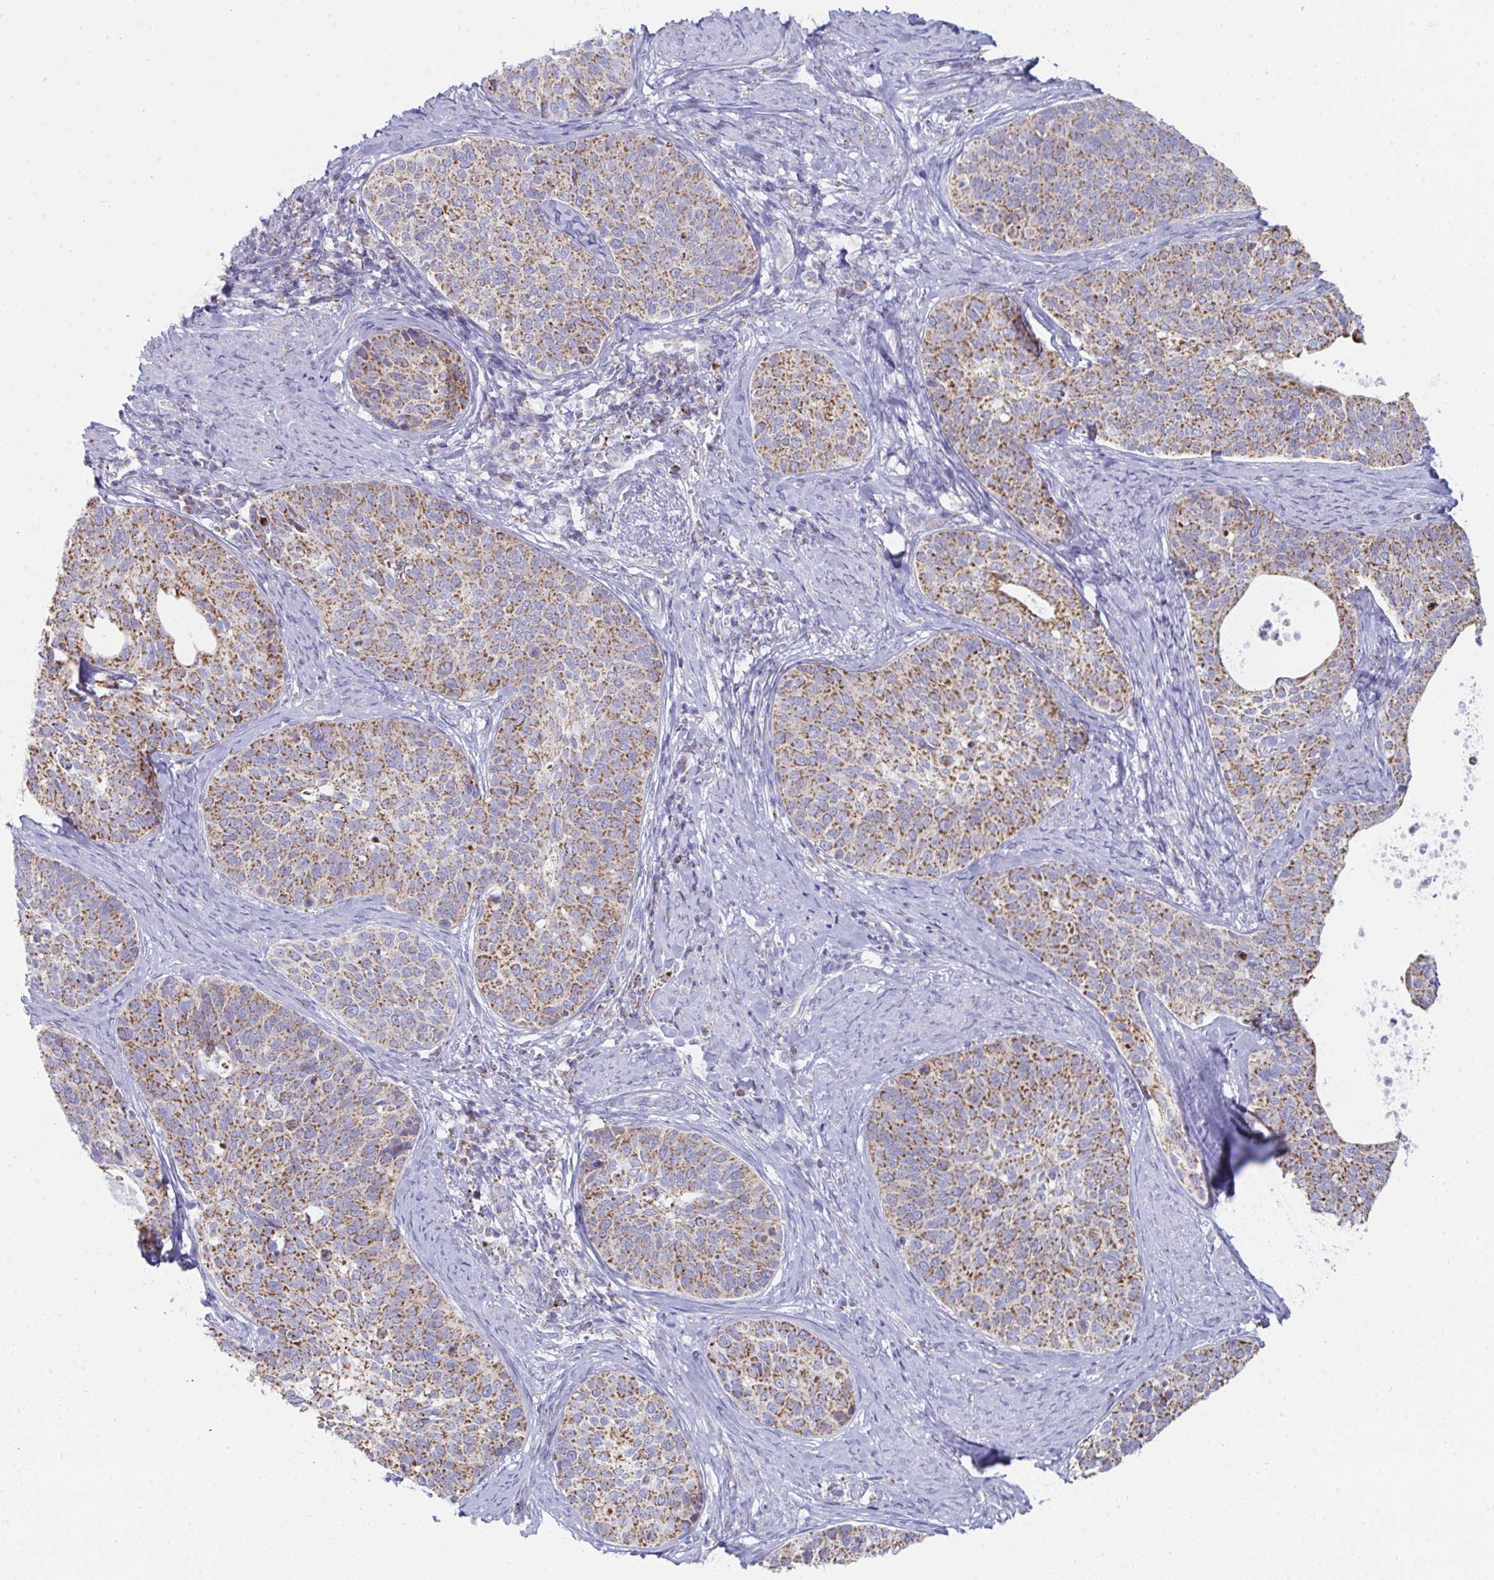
{"staining": {"intensity": "moderate", "quantity": ">75%", "location": "cytoplasmic/membranous"}, "tissue": "cervical cancer", "cell_type": "Tumor cells", "image_type": "cancer", "snomed": [{"axis": "morphology", "description": "Squamous cell carcinoma, NOS"}, {"axis": "topography", "description": "Cervix"}], "caption": "Immunohistochemical staining of human cervical cancer demonstrates medium levels of moderate cytoplasmic/membranous protein staining in approximately >75% of tumor cells.", "gene": "AIFM1", "patient": {"sex": "female", "age": 69}}